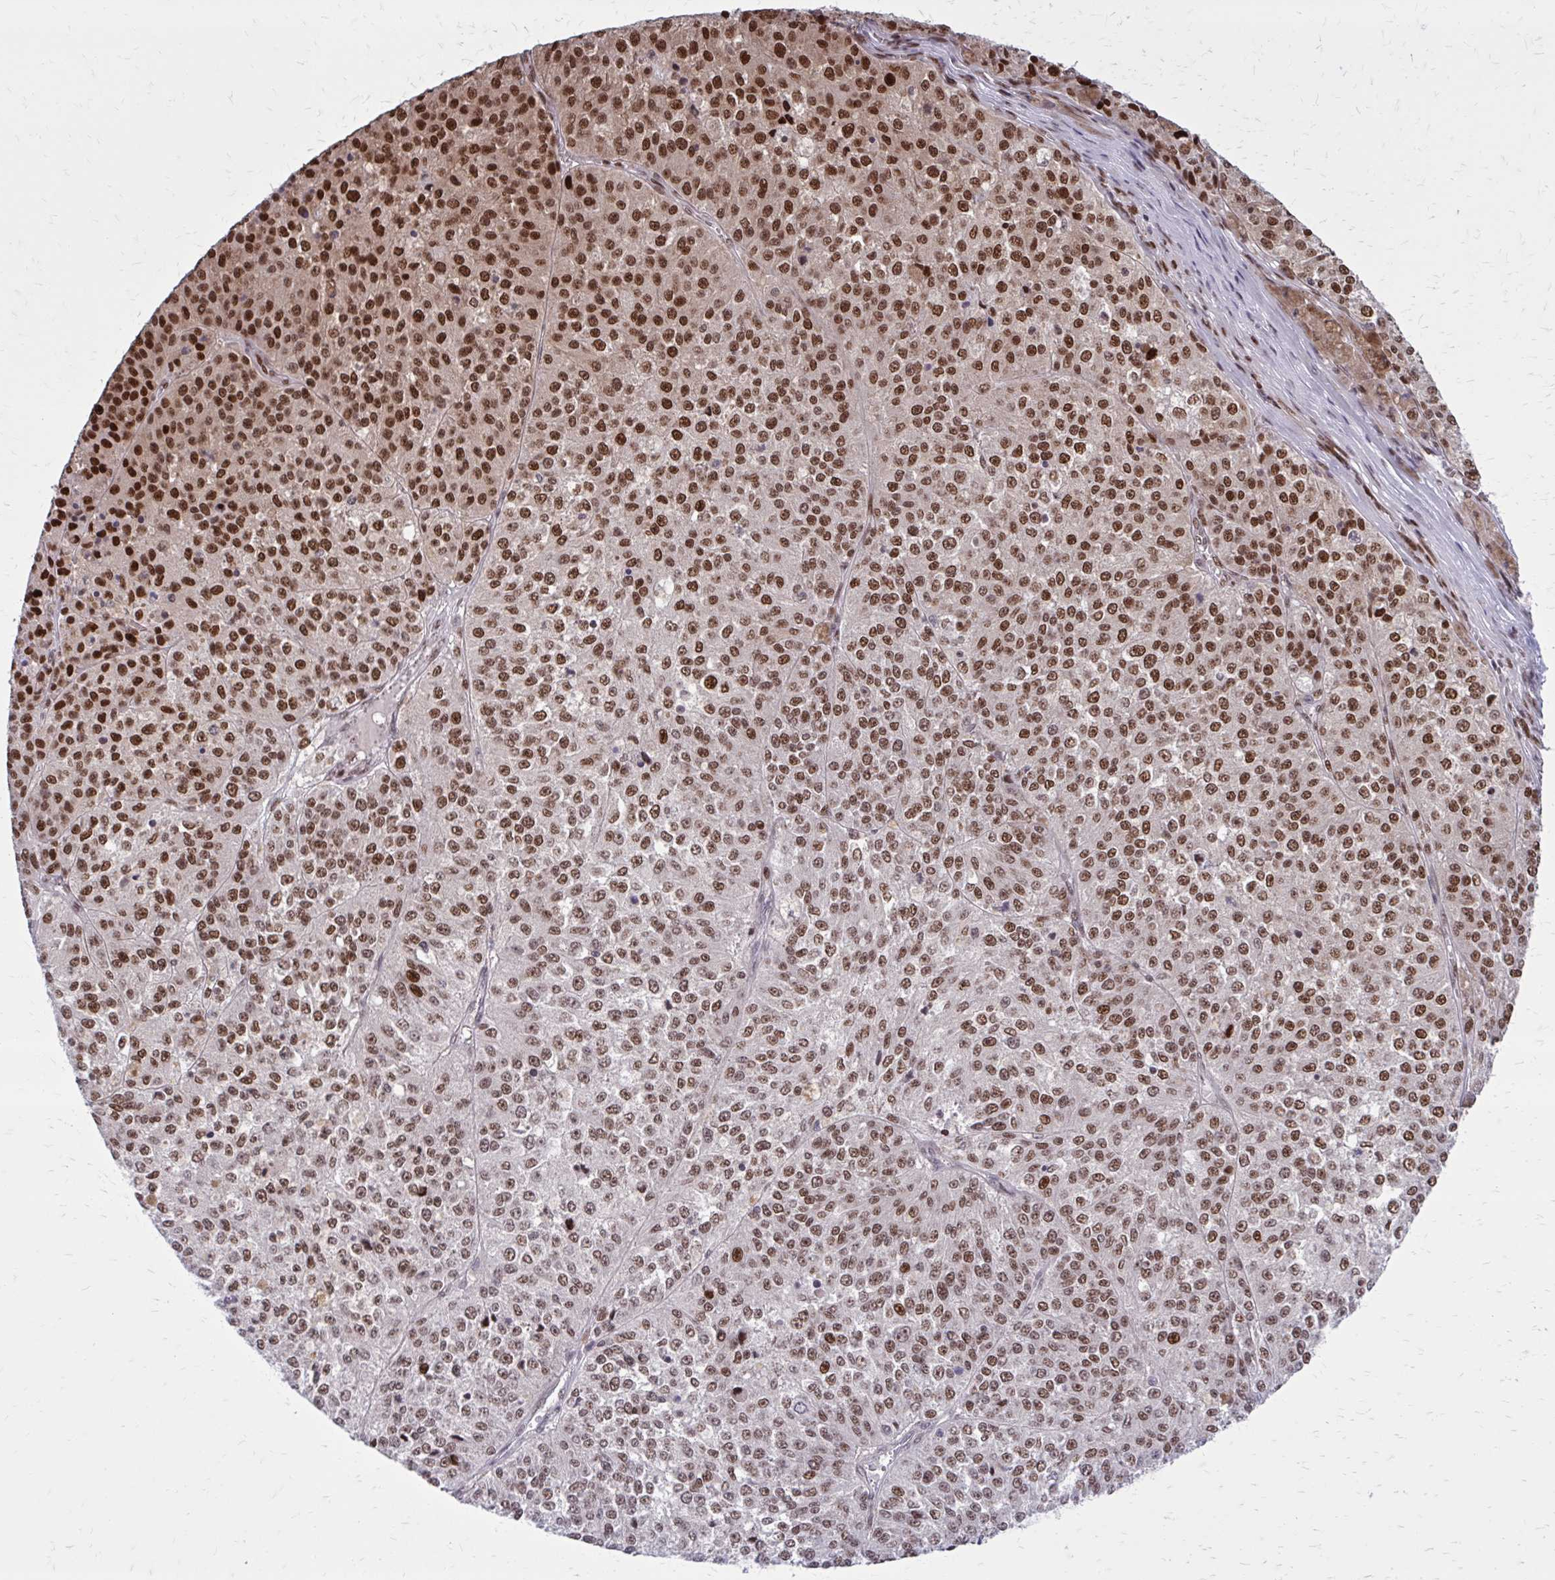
{"staining": {"intensity": "moderate", "quantity": "25%-75%", "location": "nuclear"}, "tissue": "melanoma", "cell_type": "Tumor cells", "image_type": "cancer", "snomed": [{"axis": "morphology", "description": "Malignant melanoma, Metastatic site"}, {"axis": "topography", "description": "Lymph node"}], "caption": "High-power microscopy captured an immunohistochemistry (IHC) photomicrograph of malignant melanoma (metastatic site), revealing moderate nuclear expression in about 25%-75% of tumor cells.", "gene": "PSME4", "patient": {"sex": "female", "age": 64}}